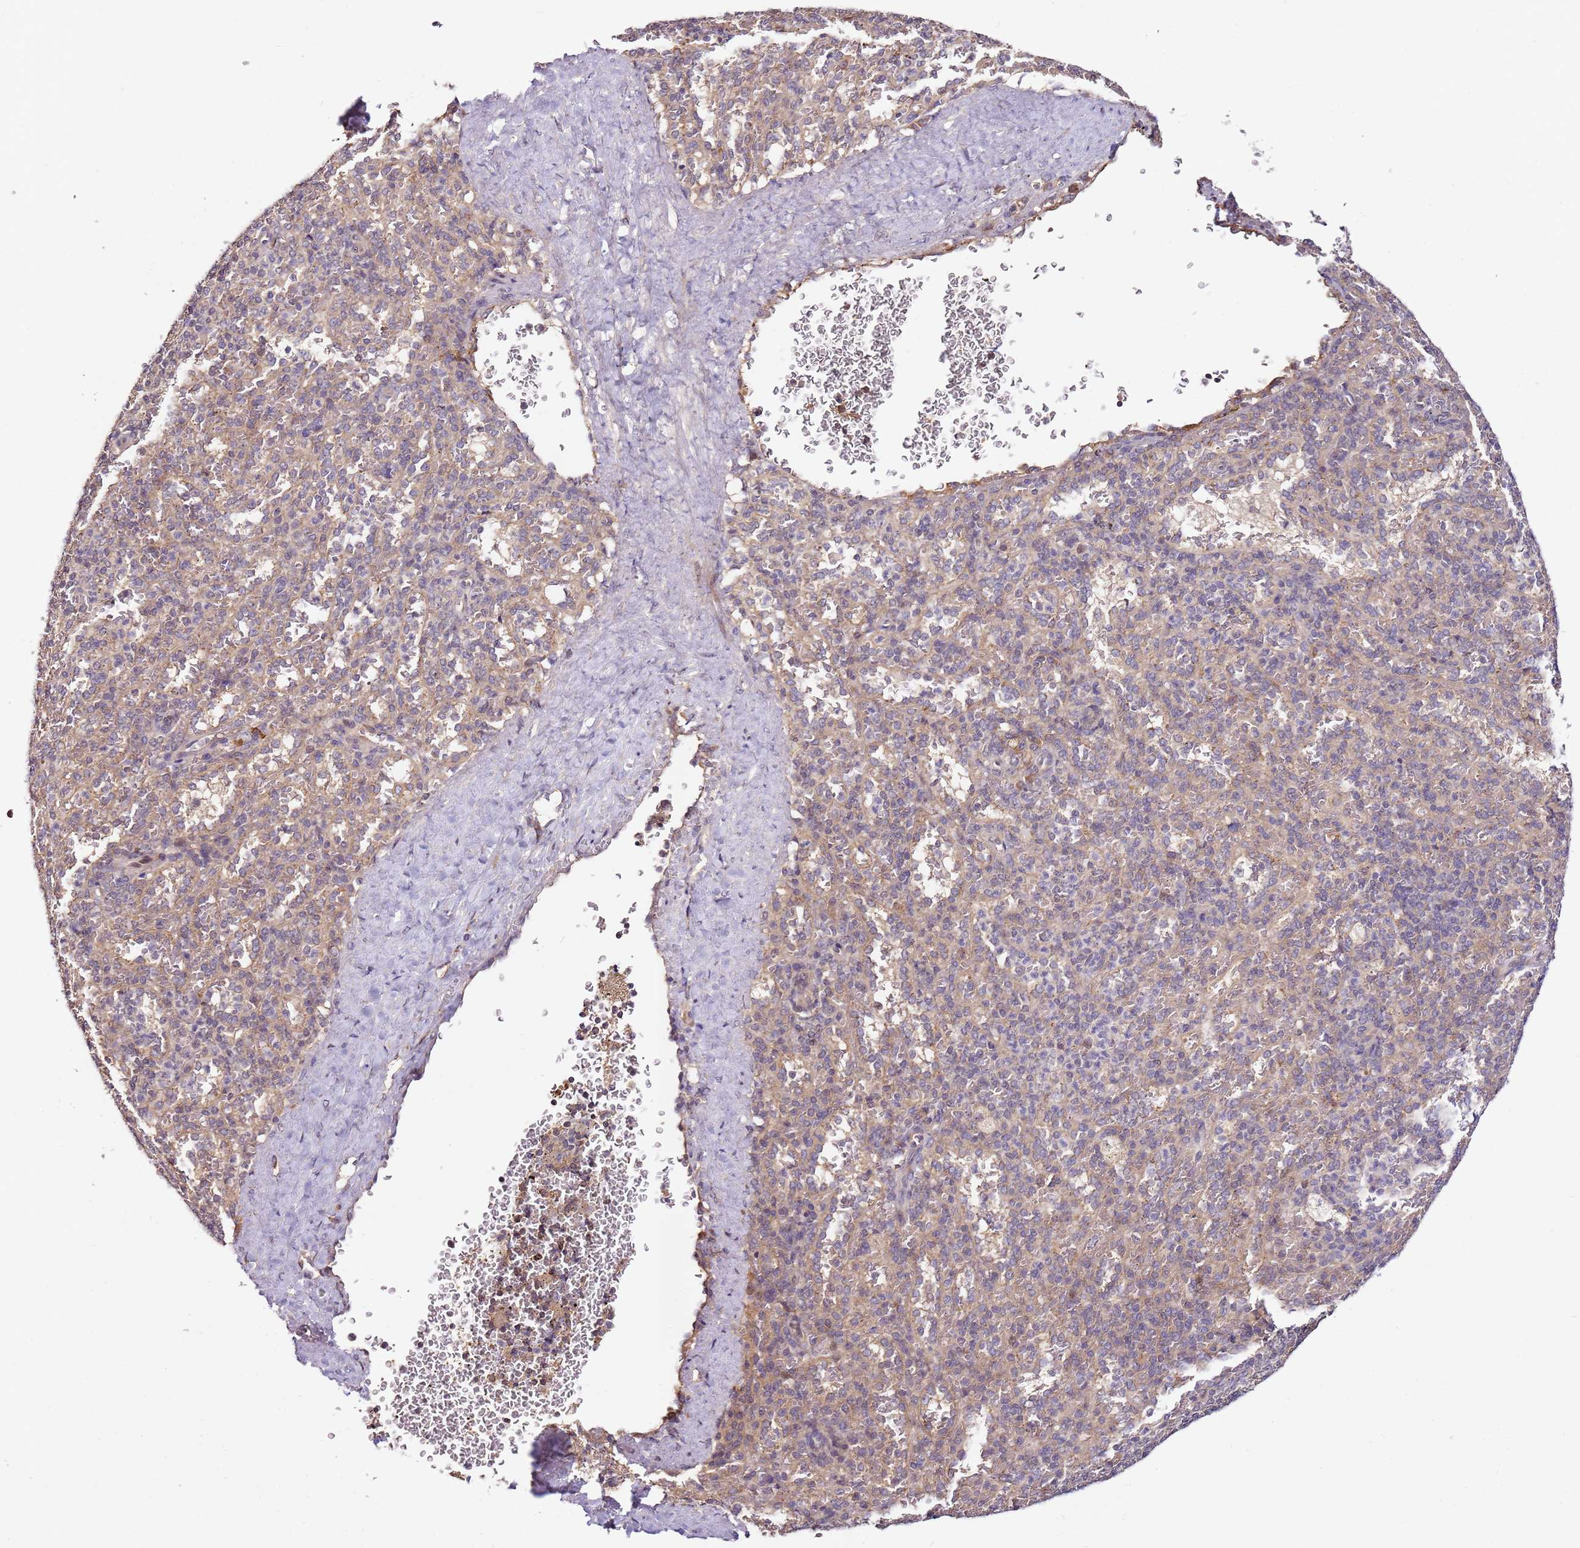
{"staining": {"intensity": "negative", "quantity": "none", "location": "none"}, "tissue": "spleen", "cell_type": "Cells in red pulp", "image_type": "normal", "snomed": [{"axis": "morphology", "description": "Normal tissue, NOS"}, {"axis": "topography", "description": "Spleen"}], "caption": "Immunohistochemical staining of normal spleen displays no significant expression in cells in red pulp.", "gene": "DDX27", "patient": {"sex": "female", "age": 21}}